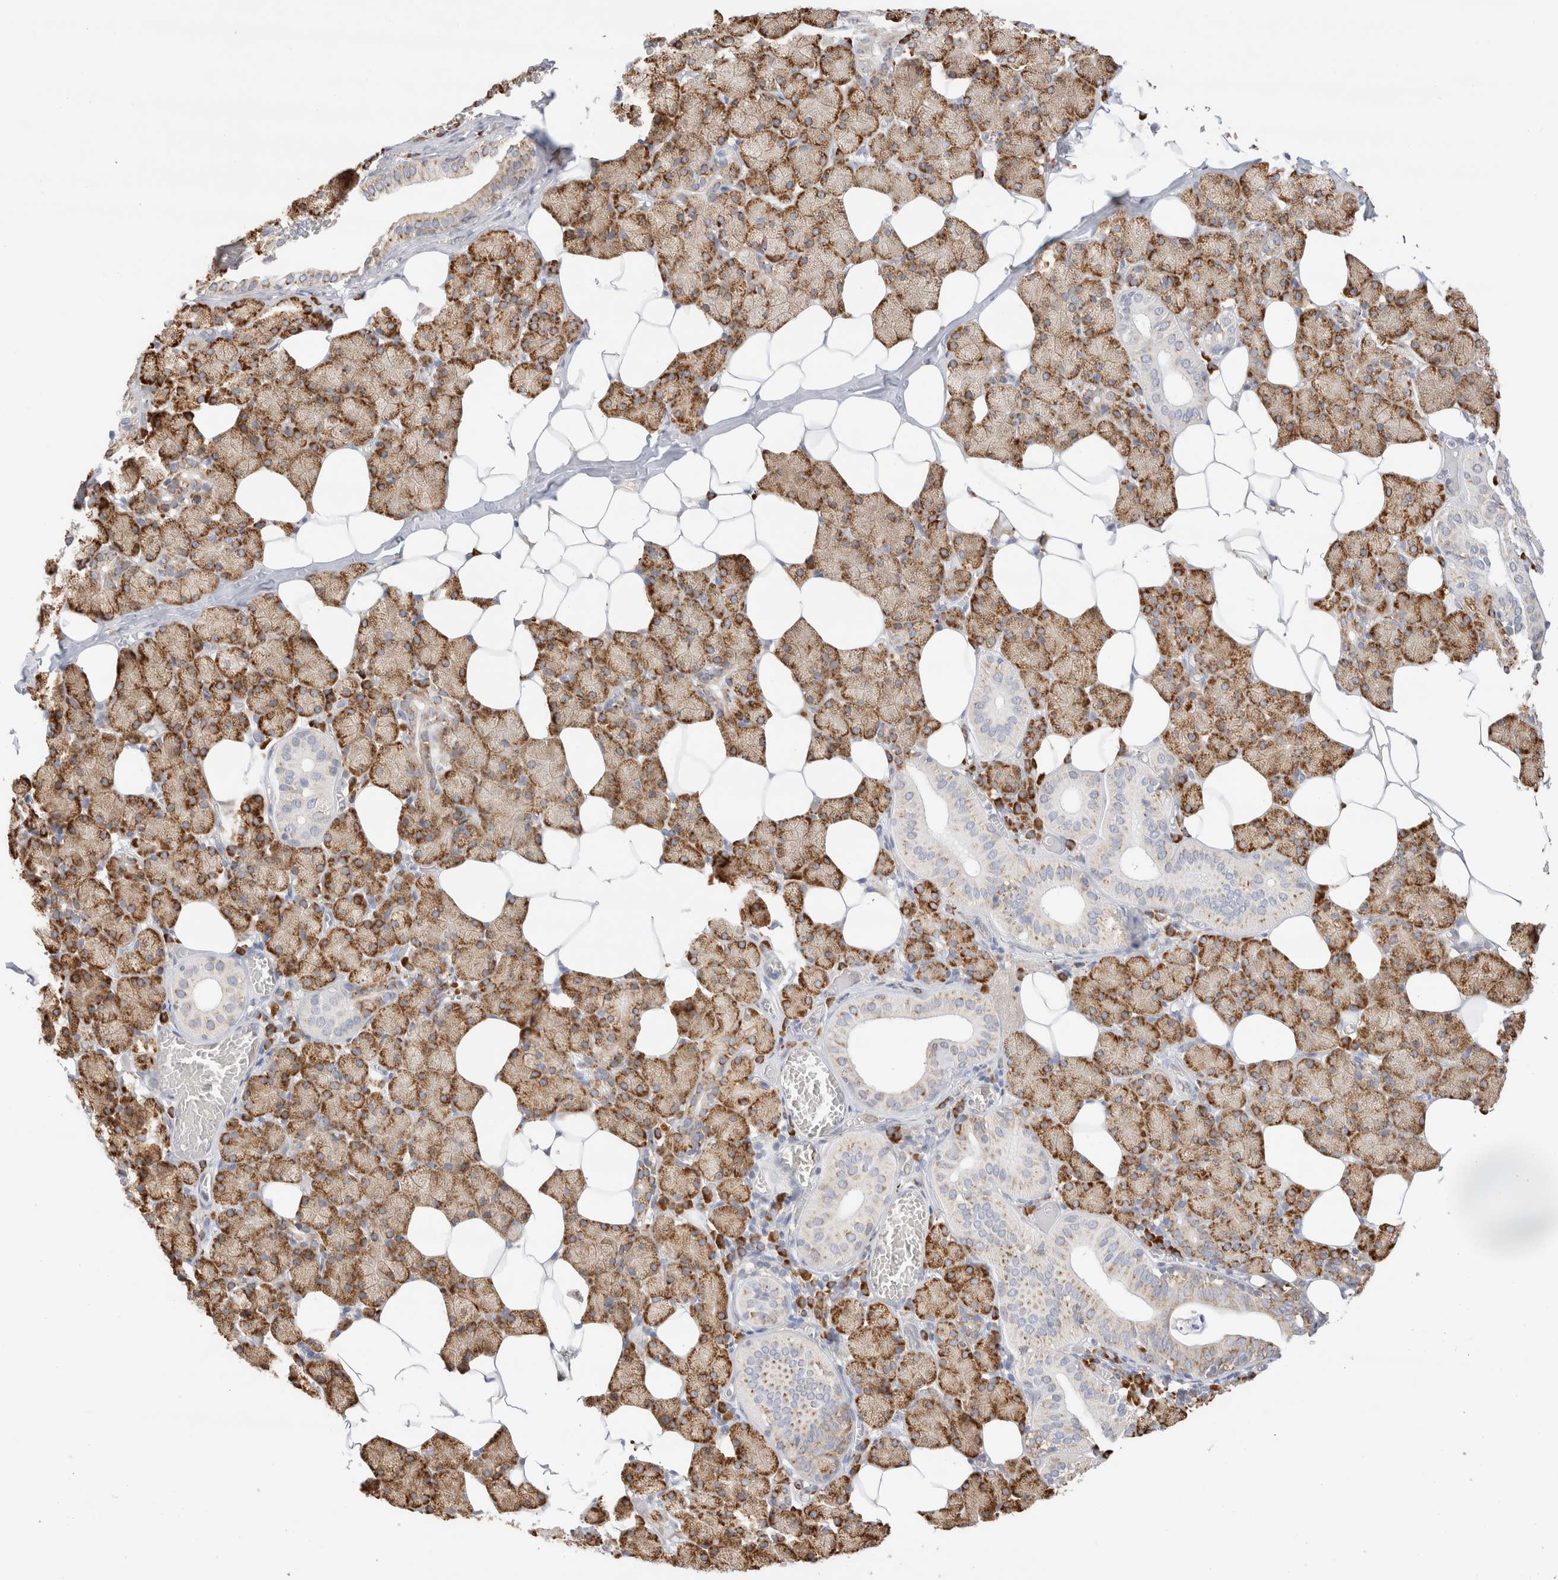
{"staining": {"intensity": "strong", "quantity": ">75%", "location": "cytoplasmic/membranous"}, "tissue": "salivary gland", "cell_type": "Glandular cells", "image_type": "normal", "snomed": [{"axis": "morphology", "description": "Normal tissue, NOS"}, {"axis": "topography", "description": "Salivary gland"}], "caption": "Immunohistochemical staining of benign salivary gland exhibits high levels of strong cytoplasmic/membranous positivity in approximately >75% of glandular cells.", "gene": "ZC2HC1A", "patient": {"sex": "female", "age": 33}}